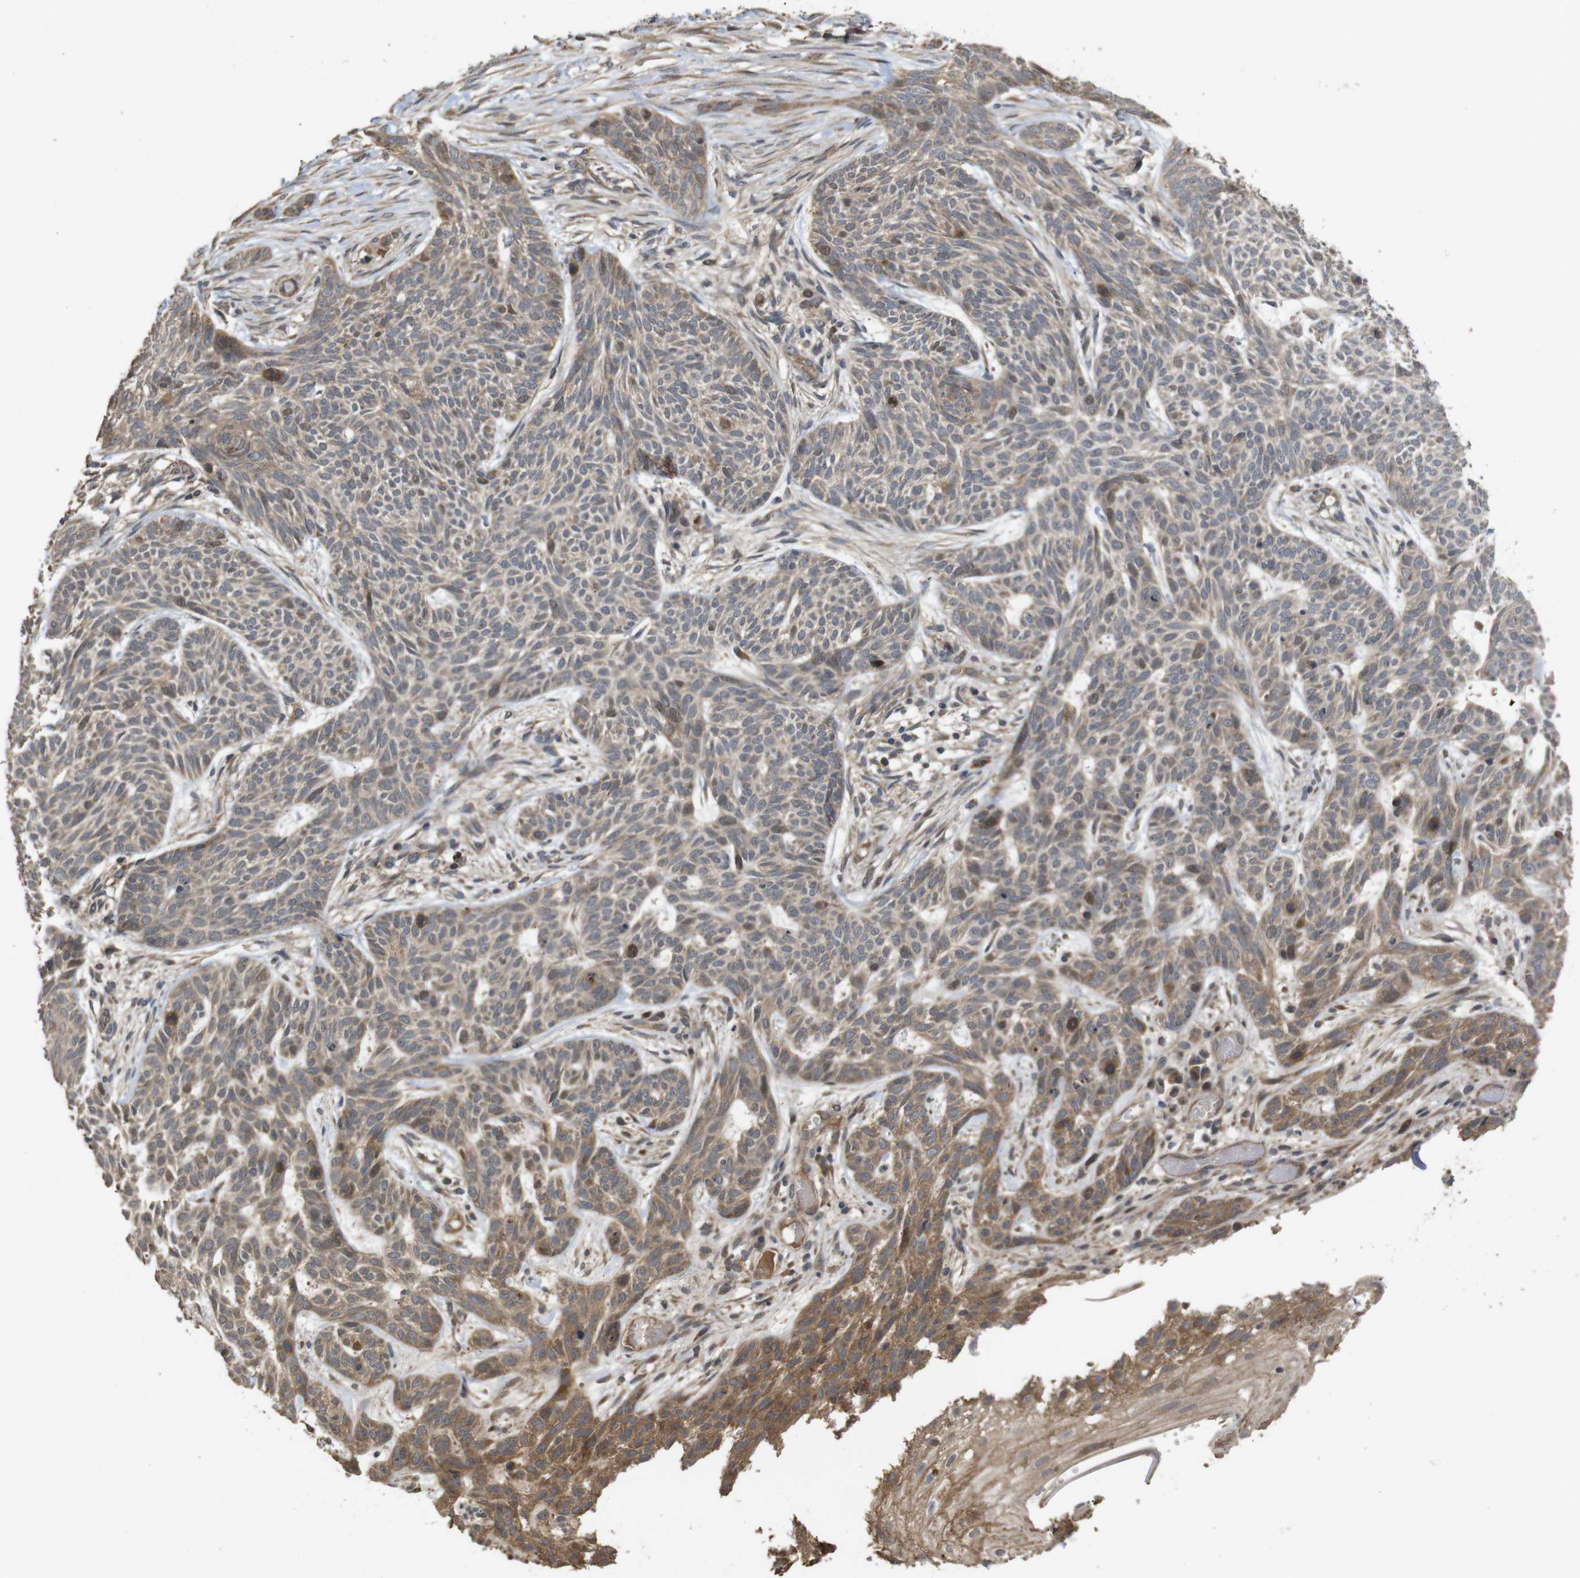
{"staining": {"intensity": "moderate", "quantity": ">75%", "location": "cytoplasmic/membranous,nuclear"}, "tissue": "skin cancer", "cell_type": "Tumor cells", "image_type": "cancer", "snomed": [{"axis": "morphology", "description": "Basal cell carcinoma"}, {"axis": "topography", "description": "Skin"}], "caption": "Immunohistochemistry (IHC) image of skin cancer (basal cell carcinoma) stained for a protein (brown), which shows medium levels of moderate cytoplasmic/membranous and nuclear positivity in approximately >75% of tumor cells.", "gene": "PCDHB10", "patient": {"sex": "female", "age": 59}}